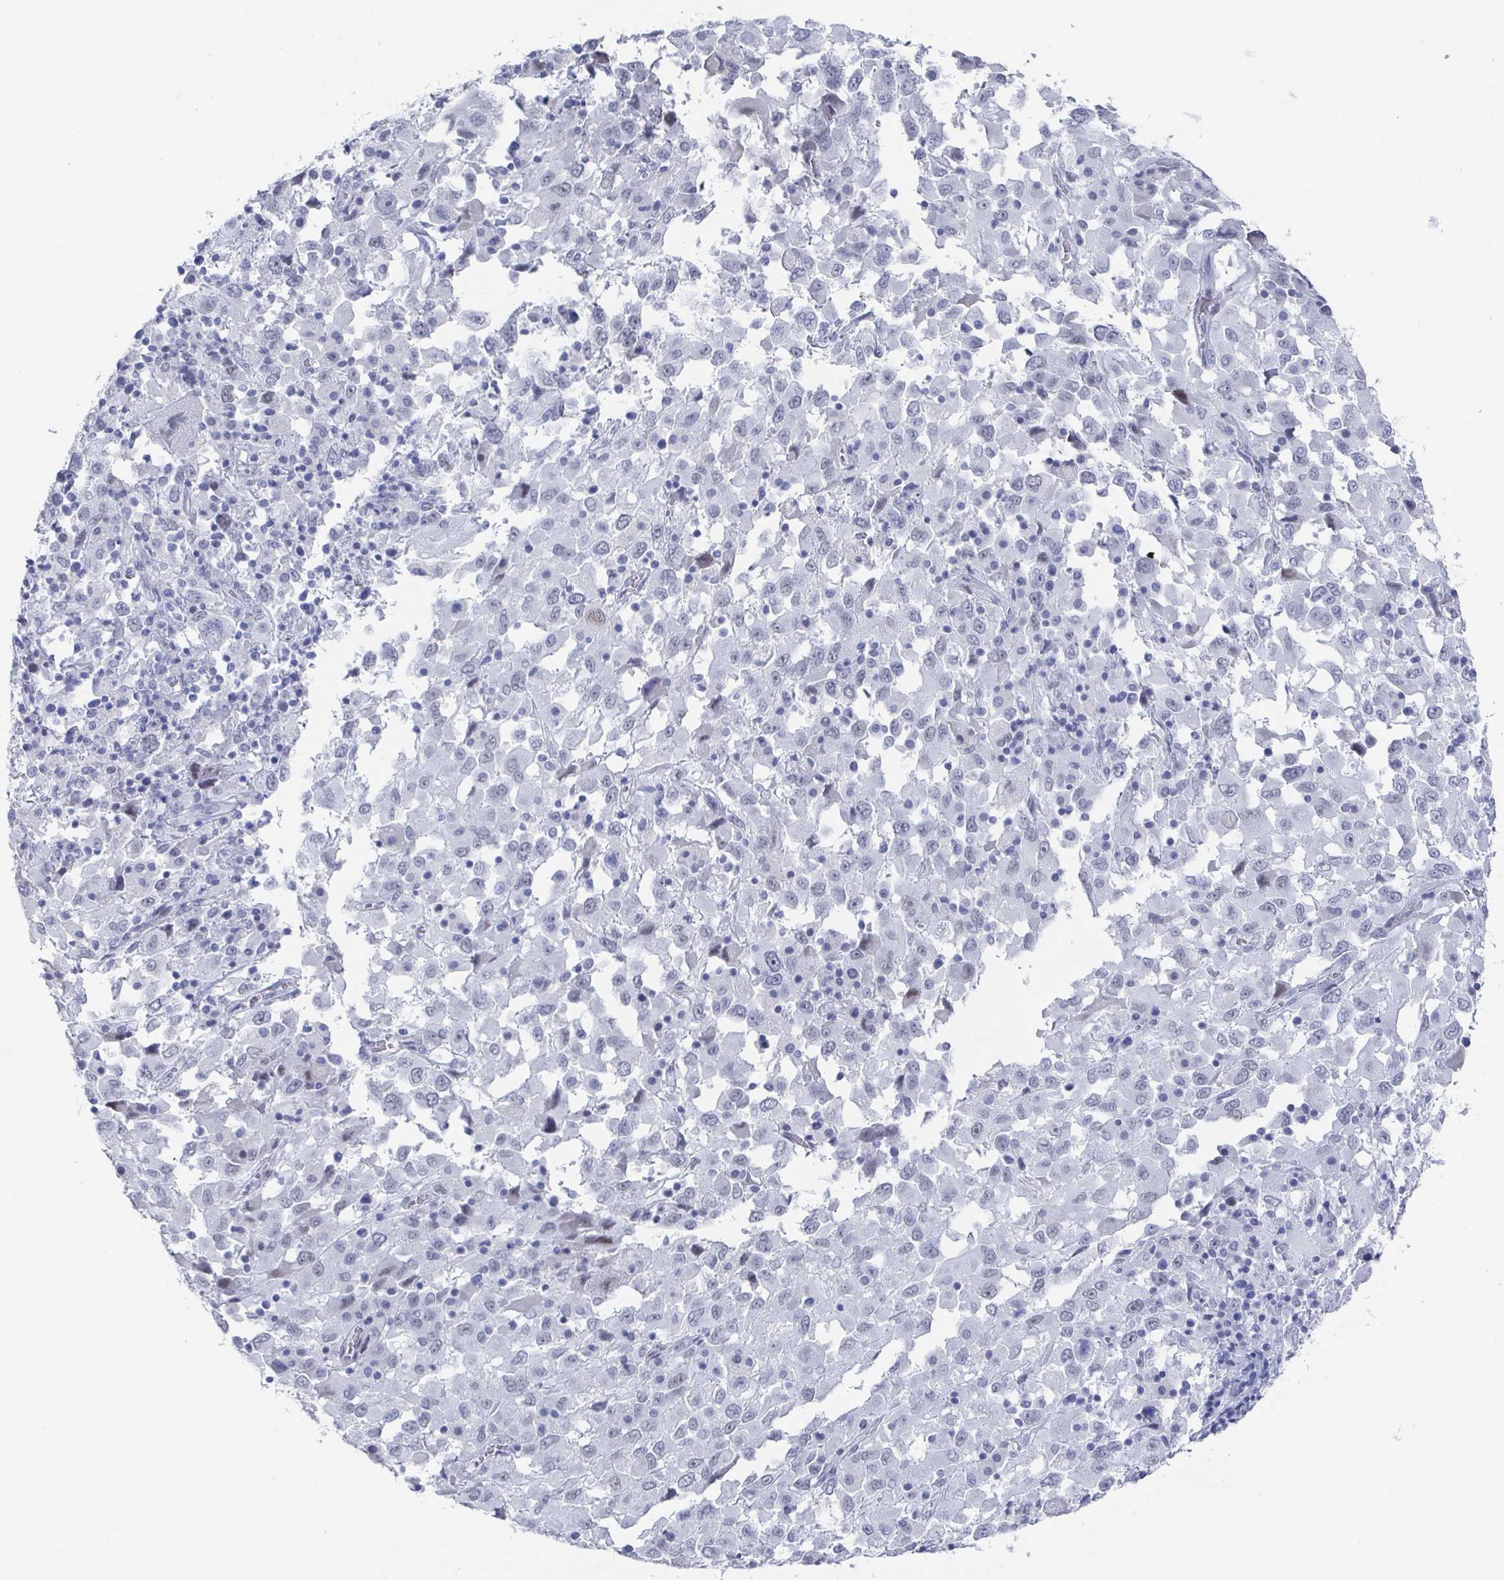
{"staining": {"intensity": "negative", "quantity": "none", "location": "none"}, "tissue": "melanoma", "cell_type": "Tumor cells", "image_type": "cancer", "snomed": [{"axis": "morphology", "description": "Malignant melanoma, Metastatic site"}, {"axis": "topography", "description": "Soft tissue"}], "caption": "Tumor cells show no significant positivity in melanoma.", "gene": "CAMKV", "patient": {"sex": "male", "age": 50}}